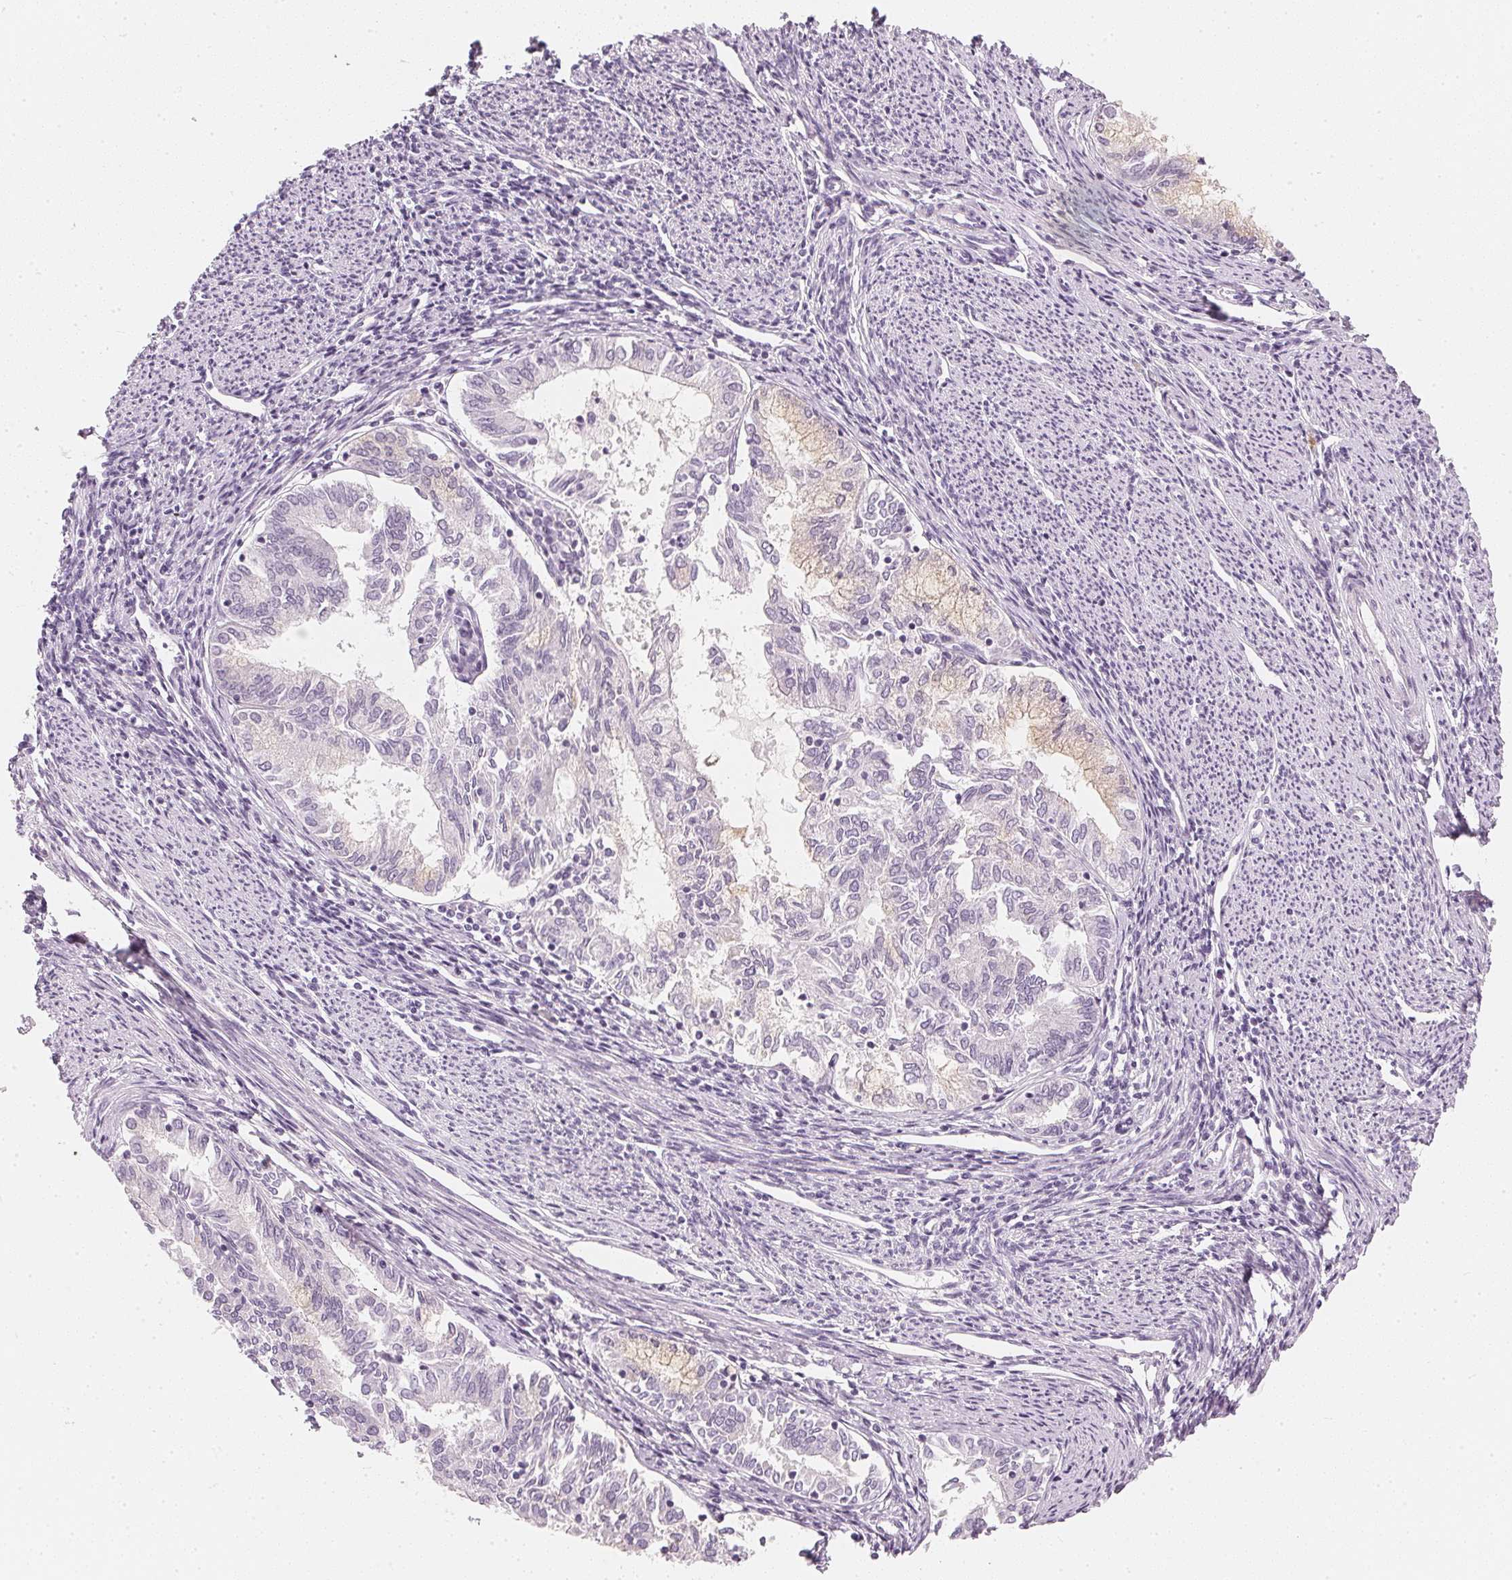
{"staining": {"intensity": "weak", "quantity": "<25%", "location": "cytoplasmic/membranous"}, "tissue": "endometrial cancer", "cell_type": "Tumor cells", "image_type": "cancer", "snomed": [{"axis": "morphology", "description": "Adenocarcinoma, NOS"}, {"axis": "topography", "description": "Endometrium"}], "caption": "Tumor cells show no significant protein expression in endometrial cancer (adenocarcinoma).", "gene": "CHST4", "patient": {"sex": "female", "age": 79}}